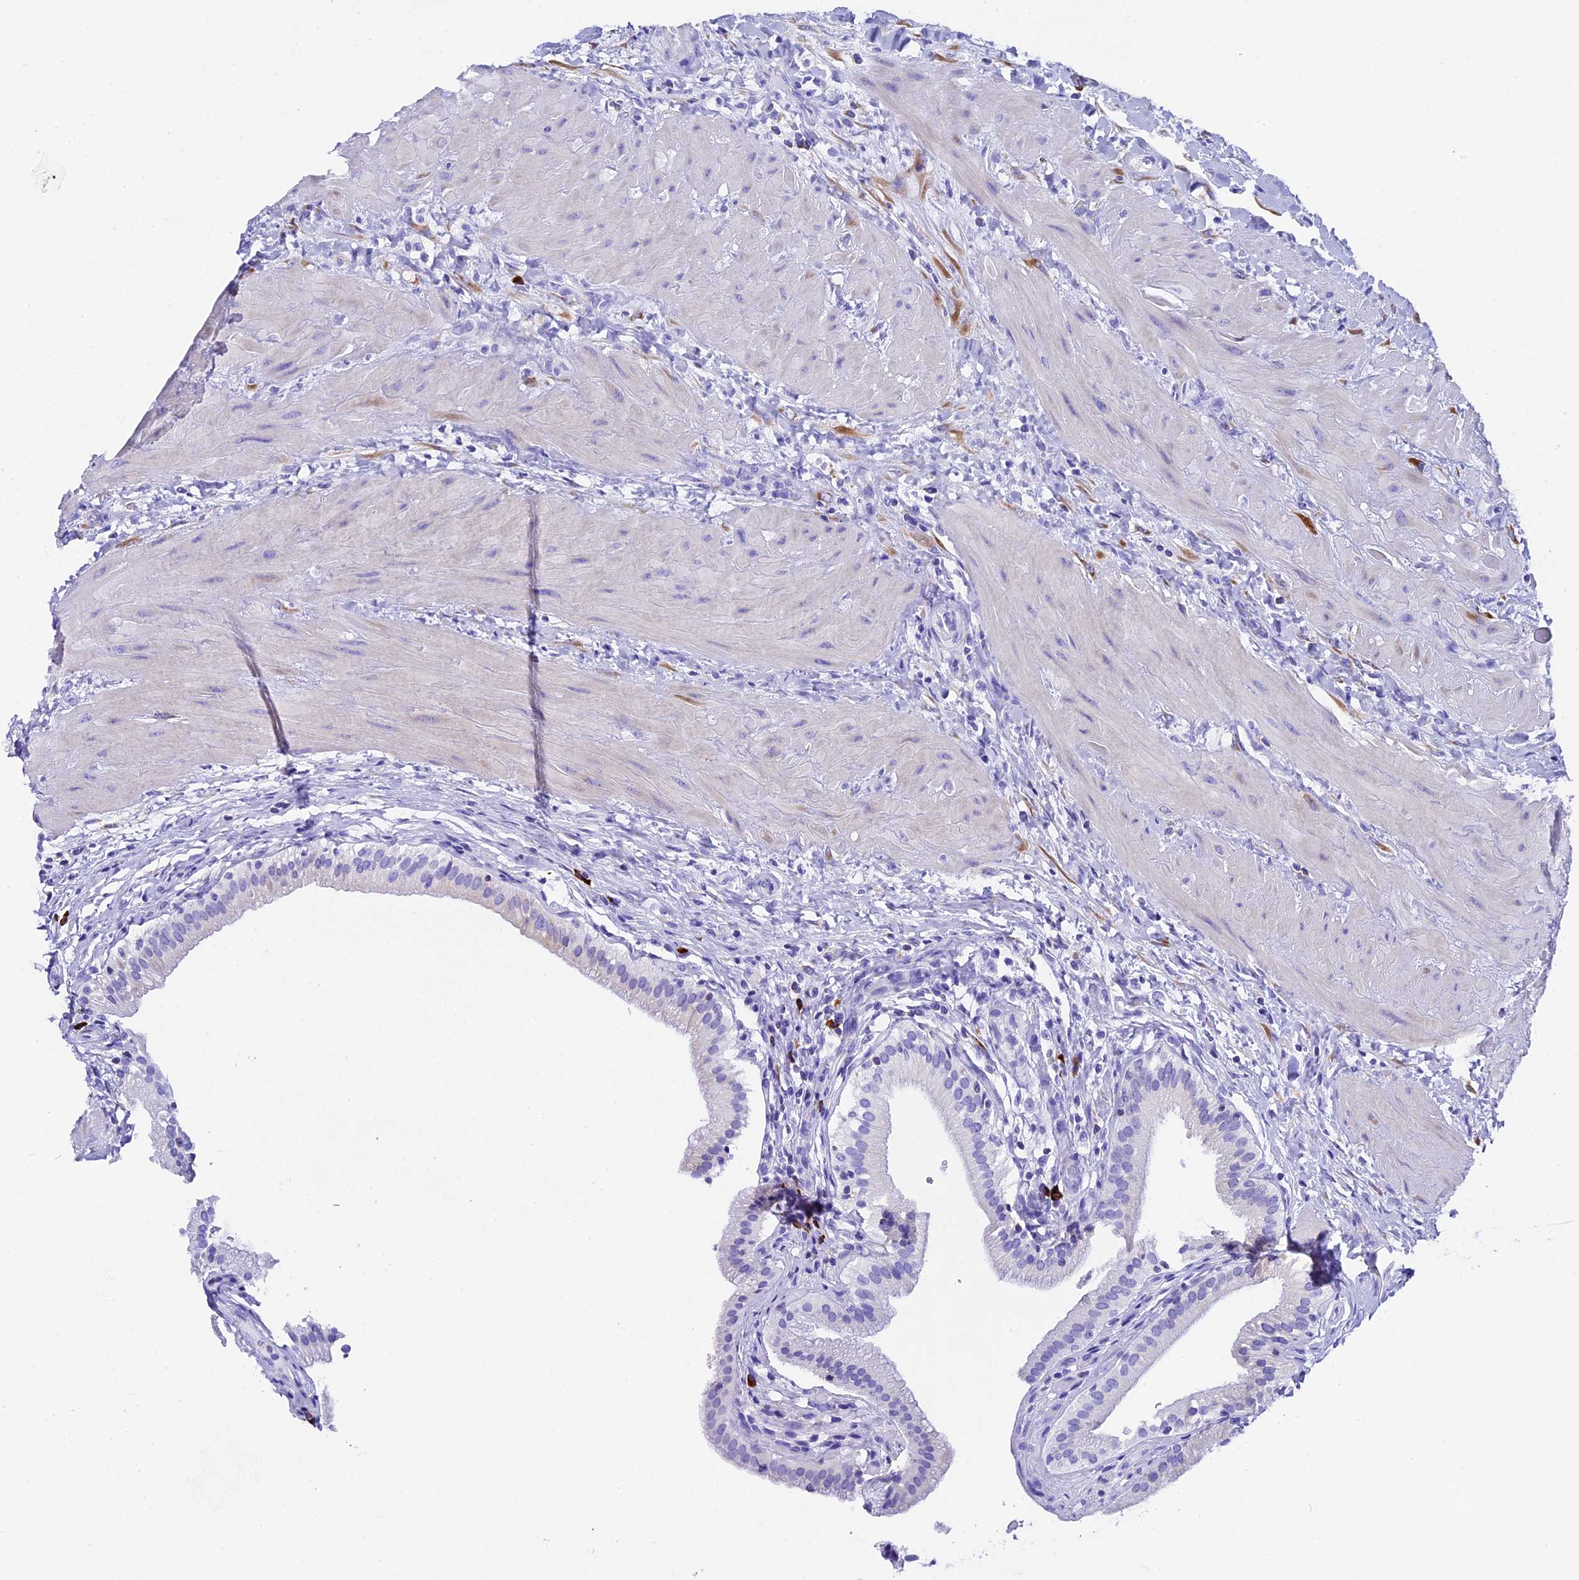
{"staining": {"intensity": "negative", "quantity": "none", "location": "none"}, "tissue": "gallbladder", "cell_type": "Glandular cells", "image_type": "normal", "snomed": [{"axis": "morphology", "description": "Normal tissue, NOS"}, {"axis": "topography", "description": "Gallbladder"}], "caption": "DAB immunohistochemical staining of unremarkable human gallbladder shows no significant positivity in glandular cells.", "gene": "FKBP11", "patient": {"sex": "male", "age": 24}}